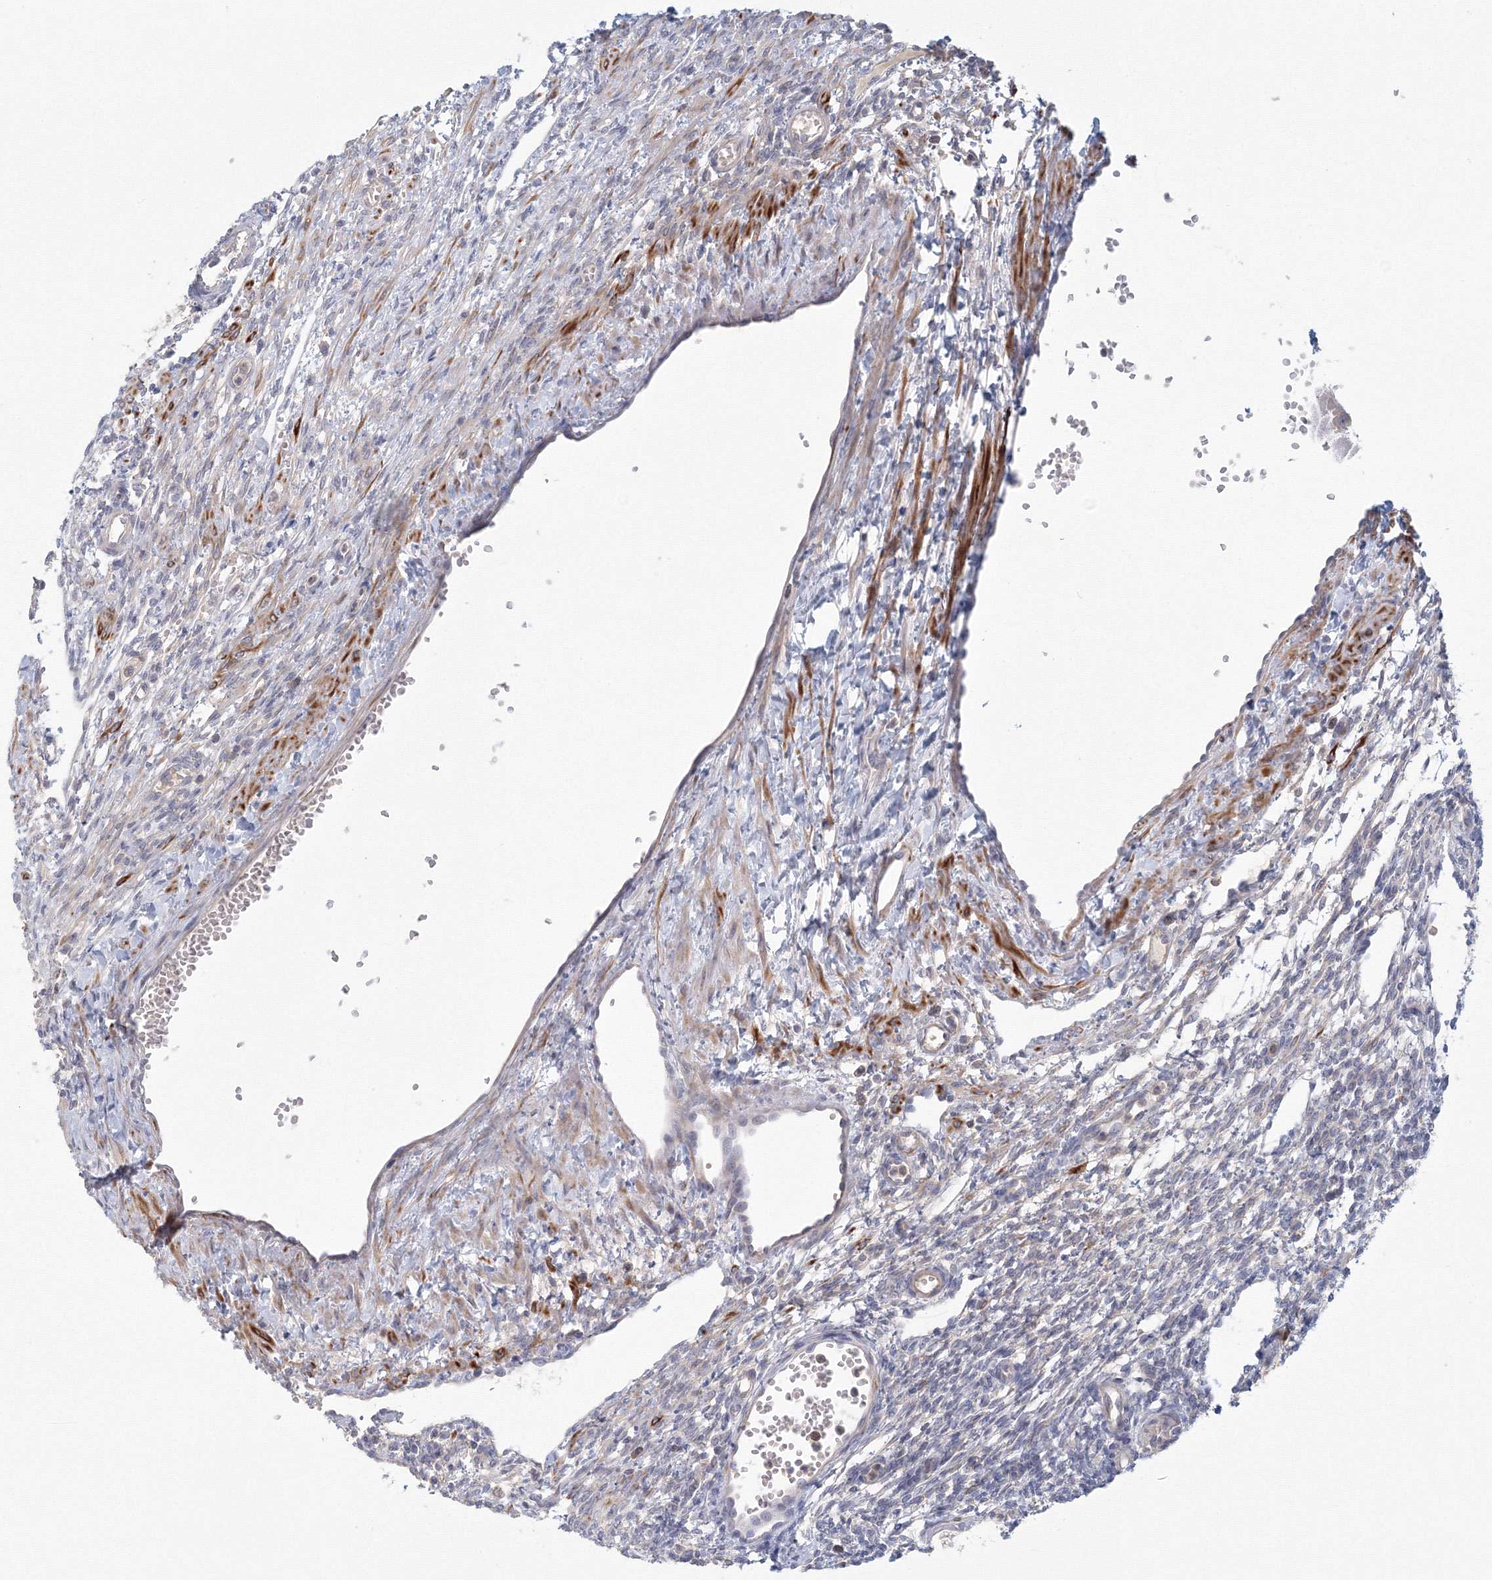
{"staining": {"intensity": "moderate", "quantity": "<25%", "location": "cytoplasmic/membranous"}, "tissue": "ovary", "cell_type": "Ovarian stroma cells", "image_type": "normal", "snomed": [{"axis": "morphology", "description": "Normal tissue, NOS"}, {"axis": "morphology", "description": "Cyst, NOS"}, {"axis": "topography", "description": "Ovary"}], "caption": "A low amount of moderate cytoplasmic/membranous staining is present in about <25% of ovarian stroma cells in unremarkable ovary. Immunohistochemistry stains the protein of interest in brown and the nuclei are stained blue.", "gene": "TACC2", "patient": {"sex": "female", "age": 33}}